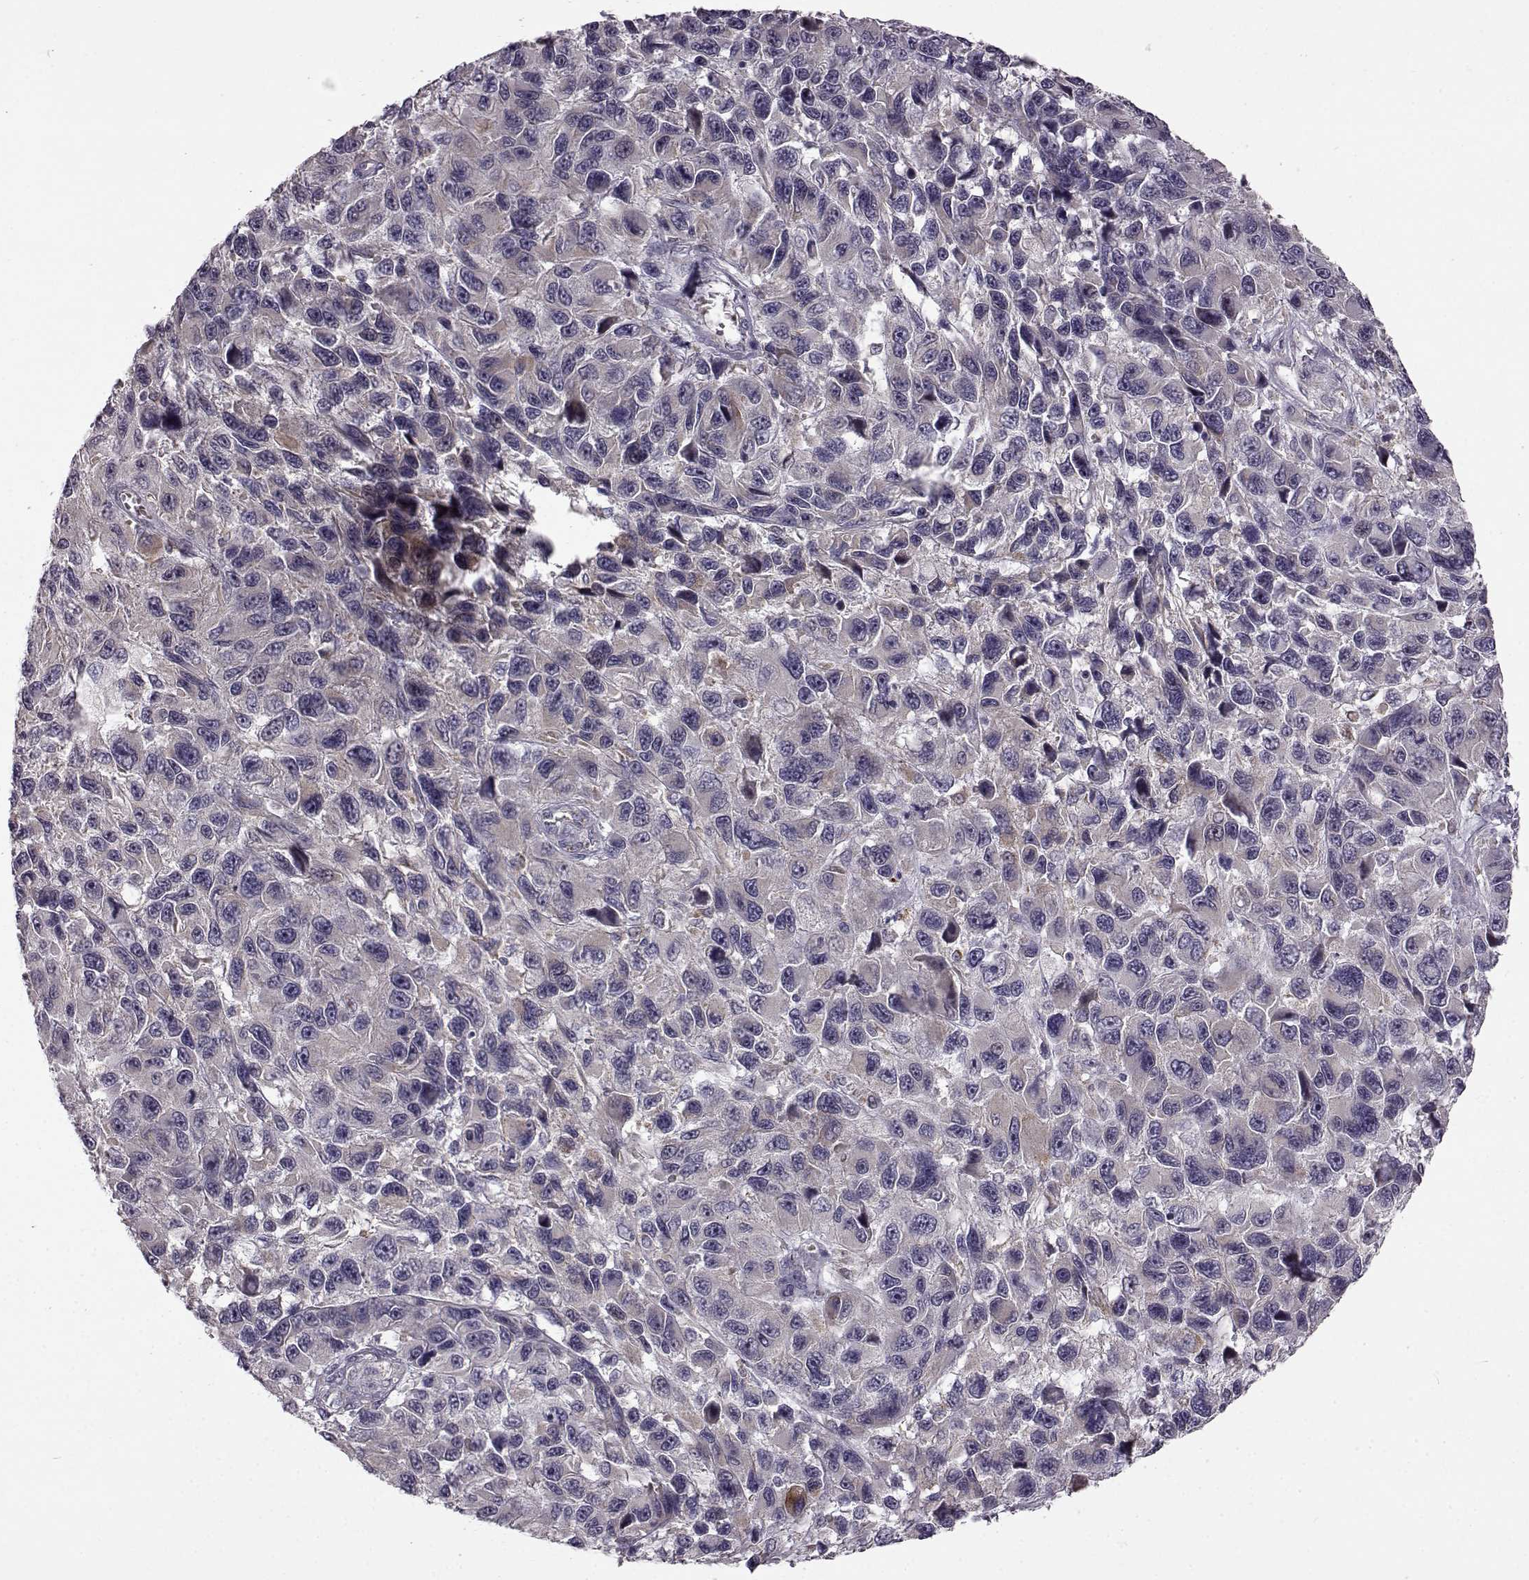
{"staining": {"intensity": "negative", "quantity": "none", "location": "none"}, "tissue": "melanoma", "cell_type": "Tumor cells", "image_type": "cancer", "snomed": [{"axis": "morphology", "description": "Malignant melanoma, NOS"}, {"axis": "topography", "description": "Skin"}], "caption": "Malignant melanoma stained for a protein using IHC displays no positivity tumor cells.", "gene": "B3GNT6", "patient": {"sex": "male", "age": 53}}